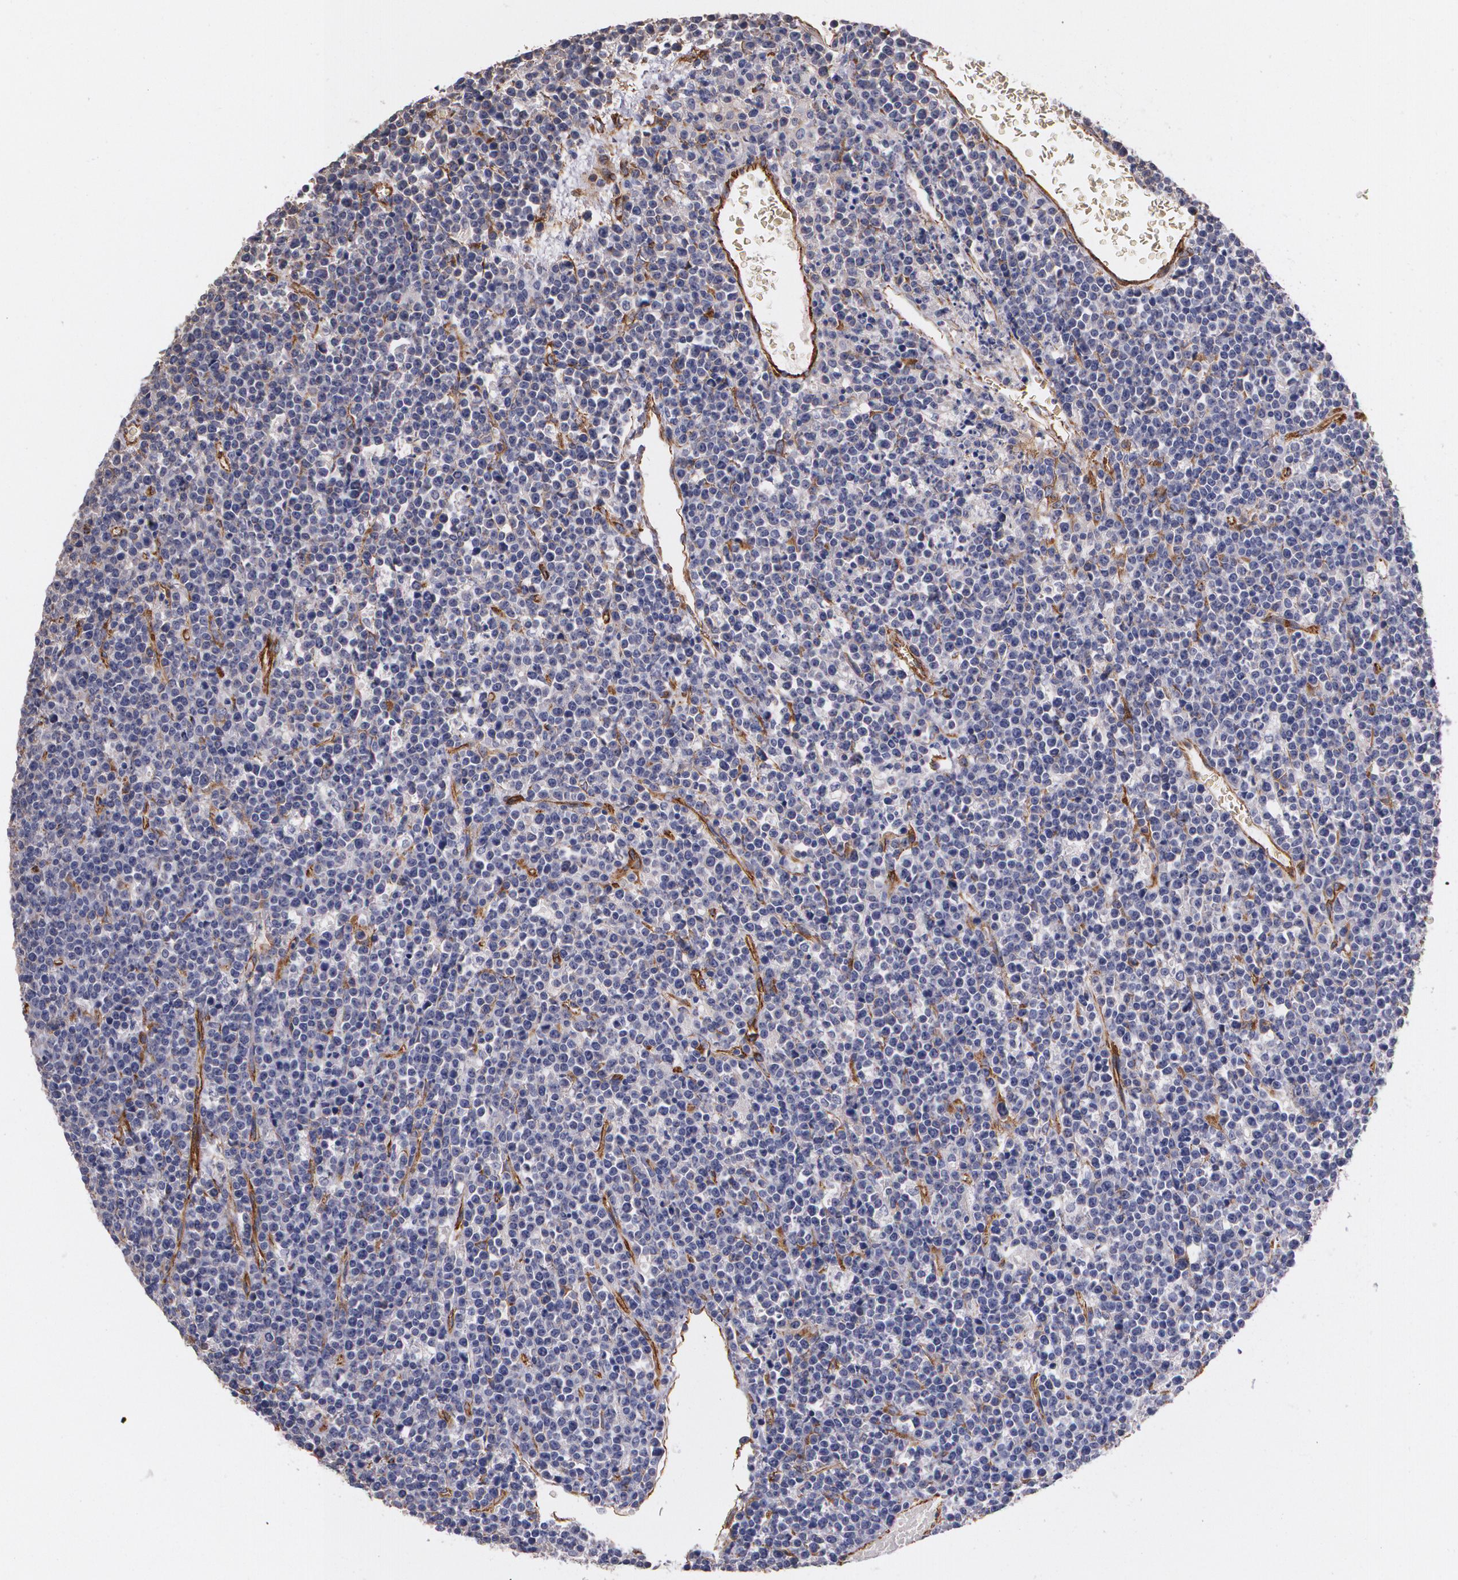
{"staining": {"intensity": "negative", "quantity": "none", "location": "none"}, "tissue": "lymphoma", "cell_type": "Tumor cells", "image_type": "cancer", "snomed": [{"axis": "morphology", "description": "Malignant lymphoma, non-Hodgkin's type, High grade"}, {"axis": "topography", "description": "Ovary"}], "caption": "IHC micrograph of malignant lymphoma, non-Hodgkin's type (high-grade) stained for a protein (brown), which displays no staining in tumor cells.", "gene": "TJP1", "patient": {"sex": "female", "age": 56}}